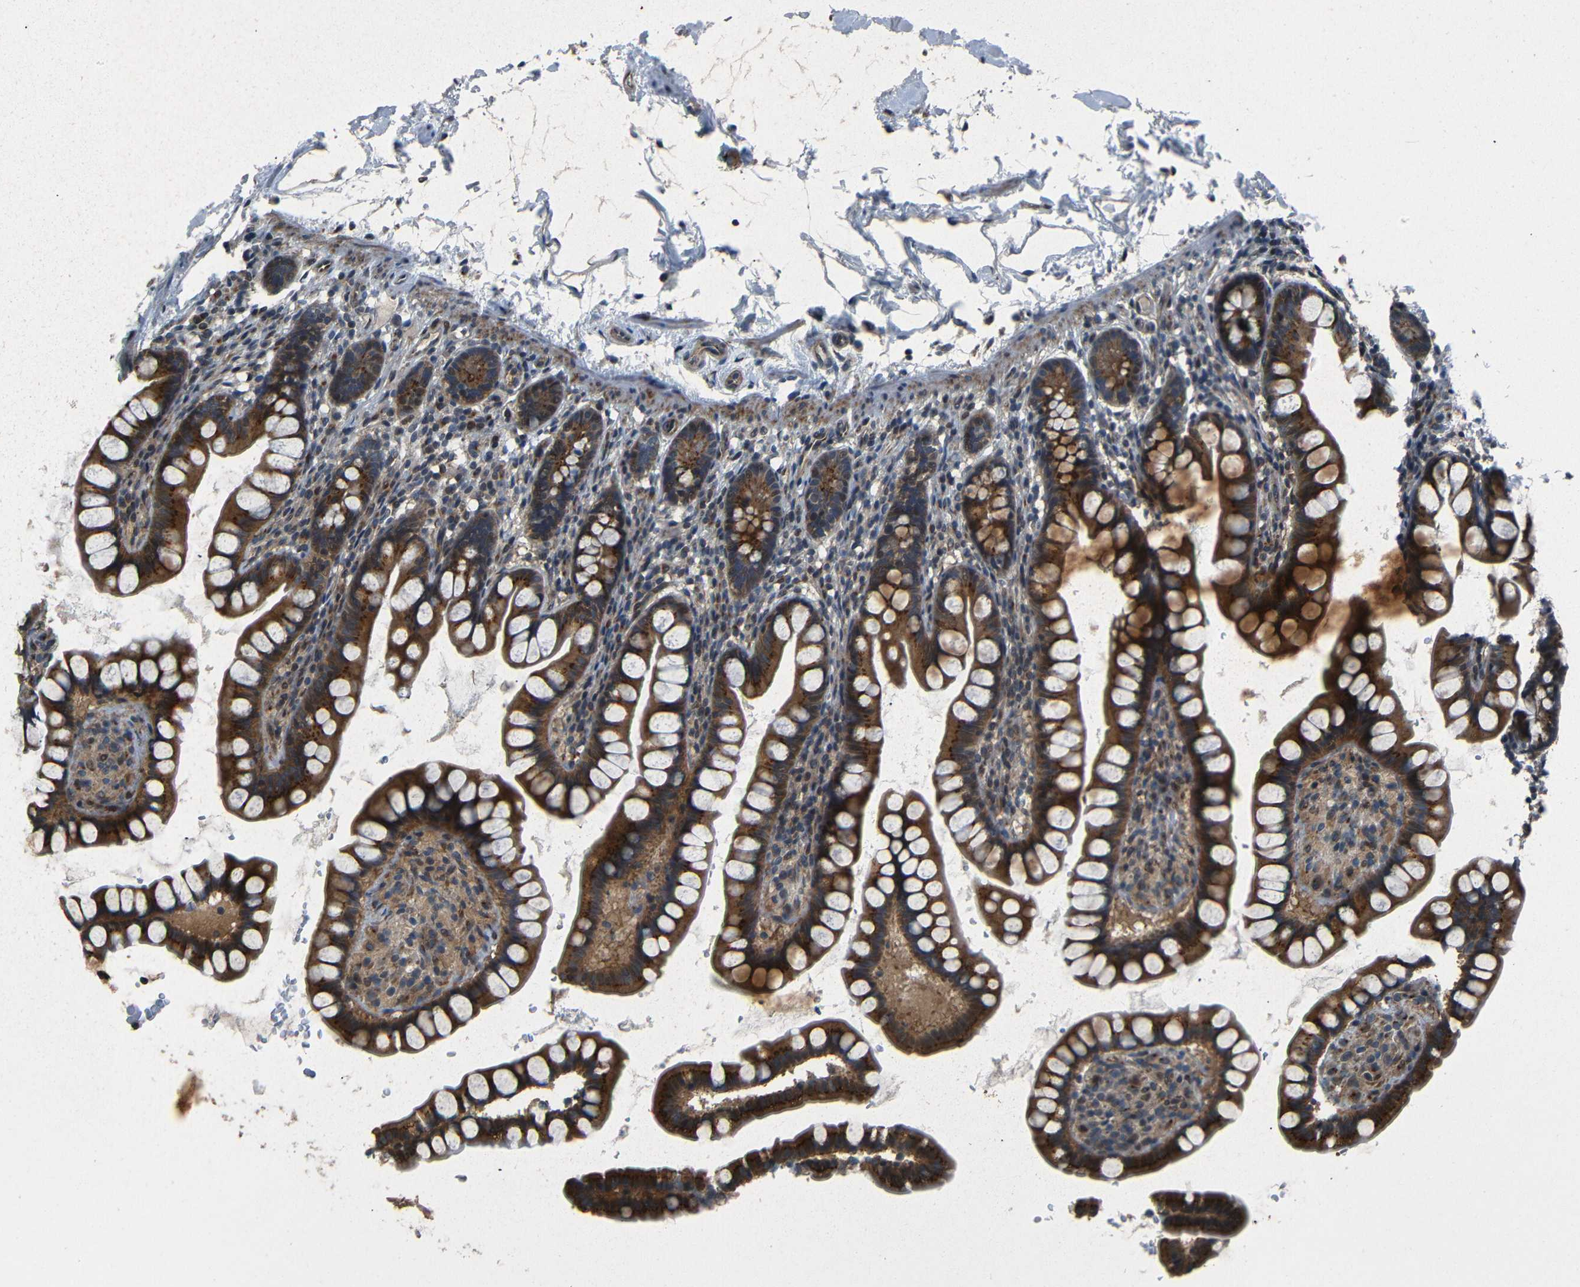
{"staining": {"intensity": "strong", "quantity": ">75%", "location": "cytoplasmic/membranous"}, "tissue": "small intestine", "cell_type": "Glandular cells", "image_type": "normal", "snomed": [{"axis": "morphology", "description": "Normal tissue, NOS"}, {"axis": "topography", "description": "Small intestine"}], "caption": "An image of small intestine stained for a protein exhibits strong cytoplasmic/membranous brown staining in glandular cells.", "gene": "AKAP9", "patient": {"sex": "female", "age": 84}}